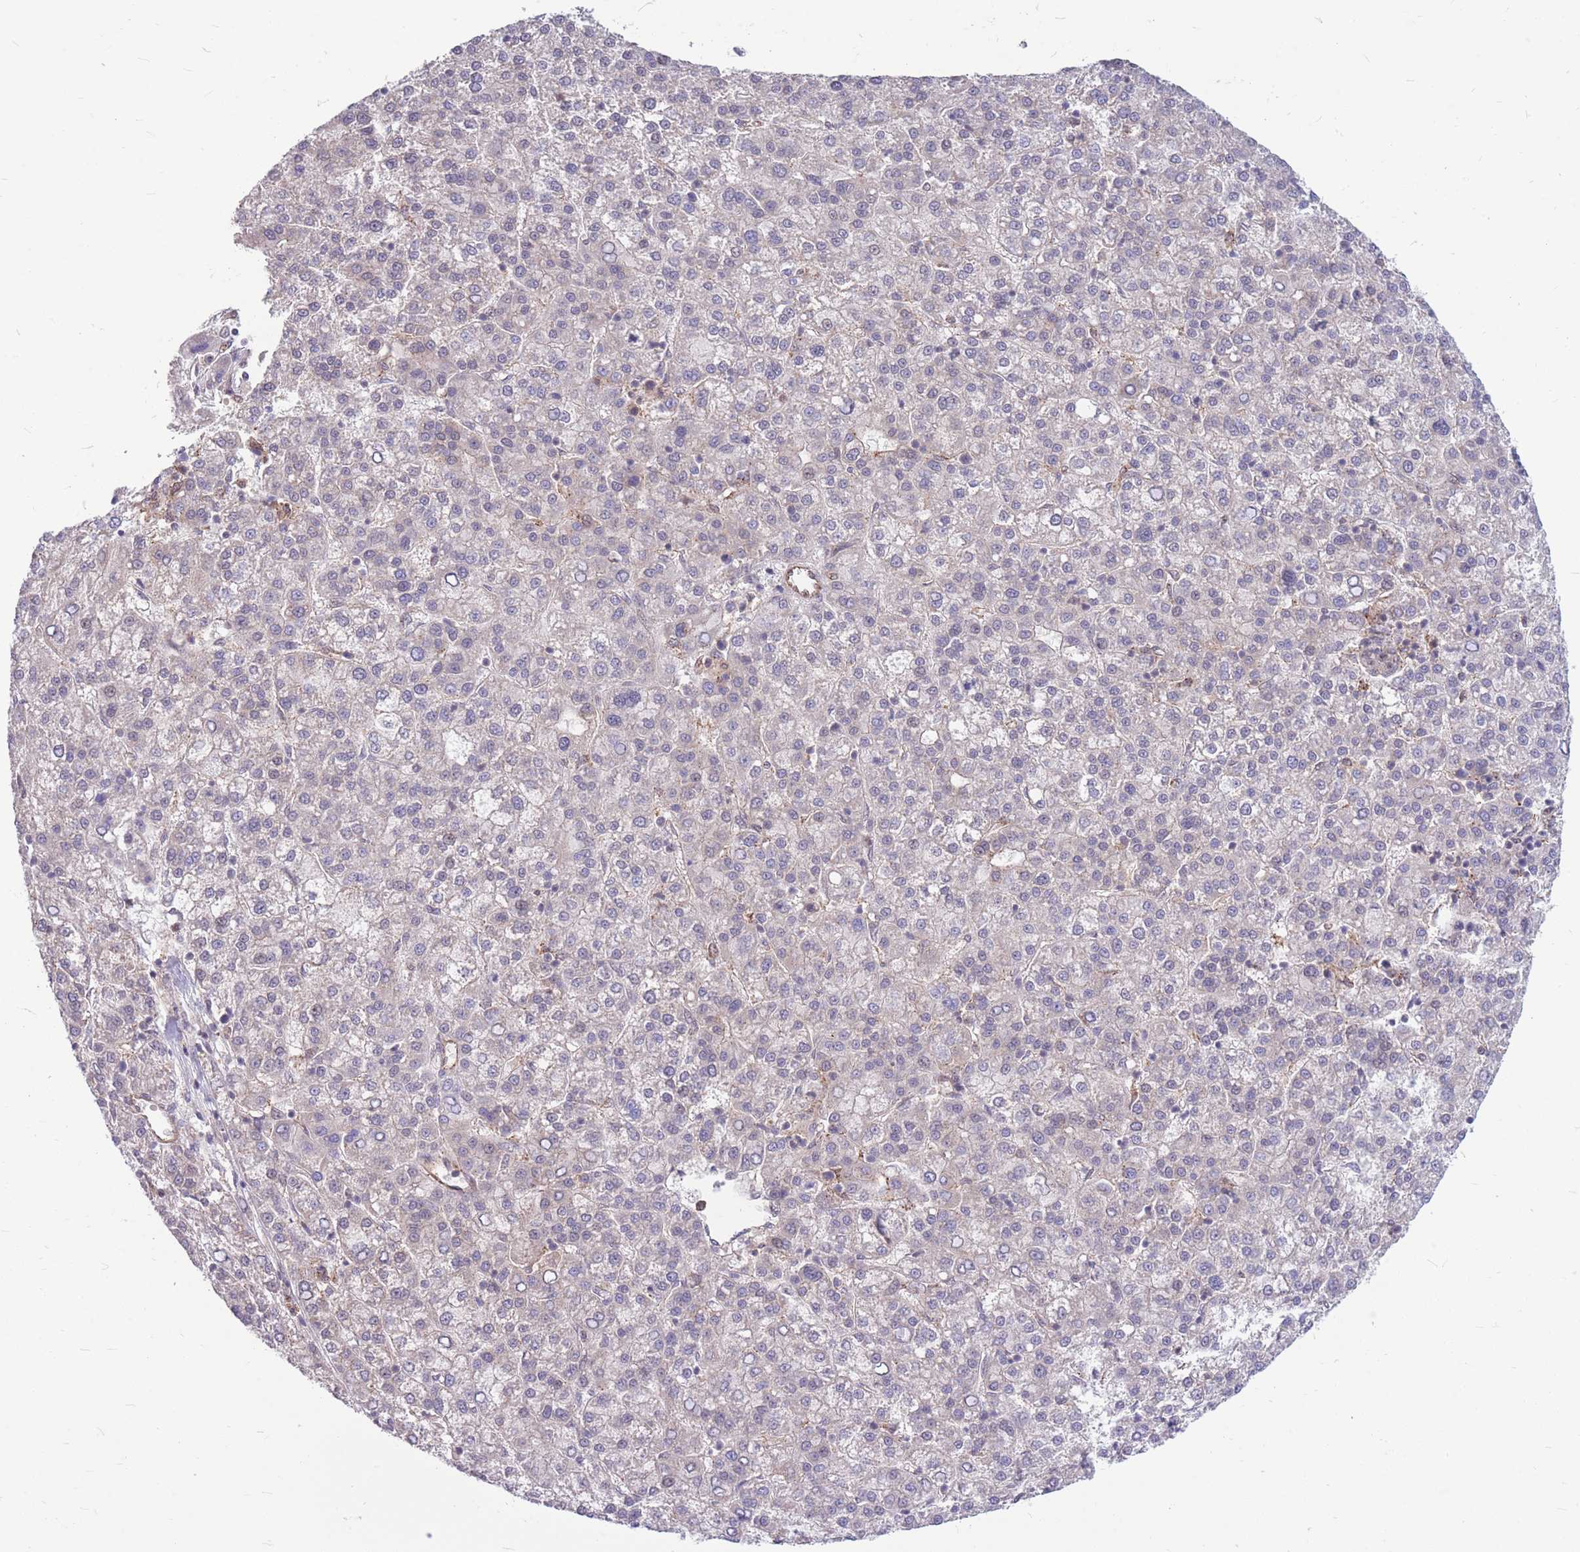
{"staining": {"intensity": "moderate", "quantity": "<25%", "location": "cytoplasmic/membranous"}, "tissue": "liver cancer", "cell_type": "Tumor cells", "image_type": "cancer", "snomed": [{"axis": "morphology", "description": "Carcinoma, Hepatocellular, NOS"}, {"axis": "topography", "description": "Liver"}], "caption": "Immunohistochemical staining of human hepatocellular carcinoma (liver) displays low levels of moderate cytoplasmic/membranous expression in about <25% of tumor cells.", "gene": "TCF20", "patient": {"sex": "female", "age": 58}}